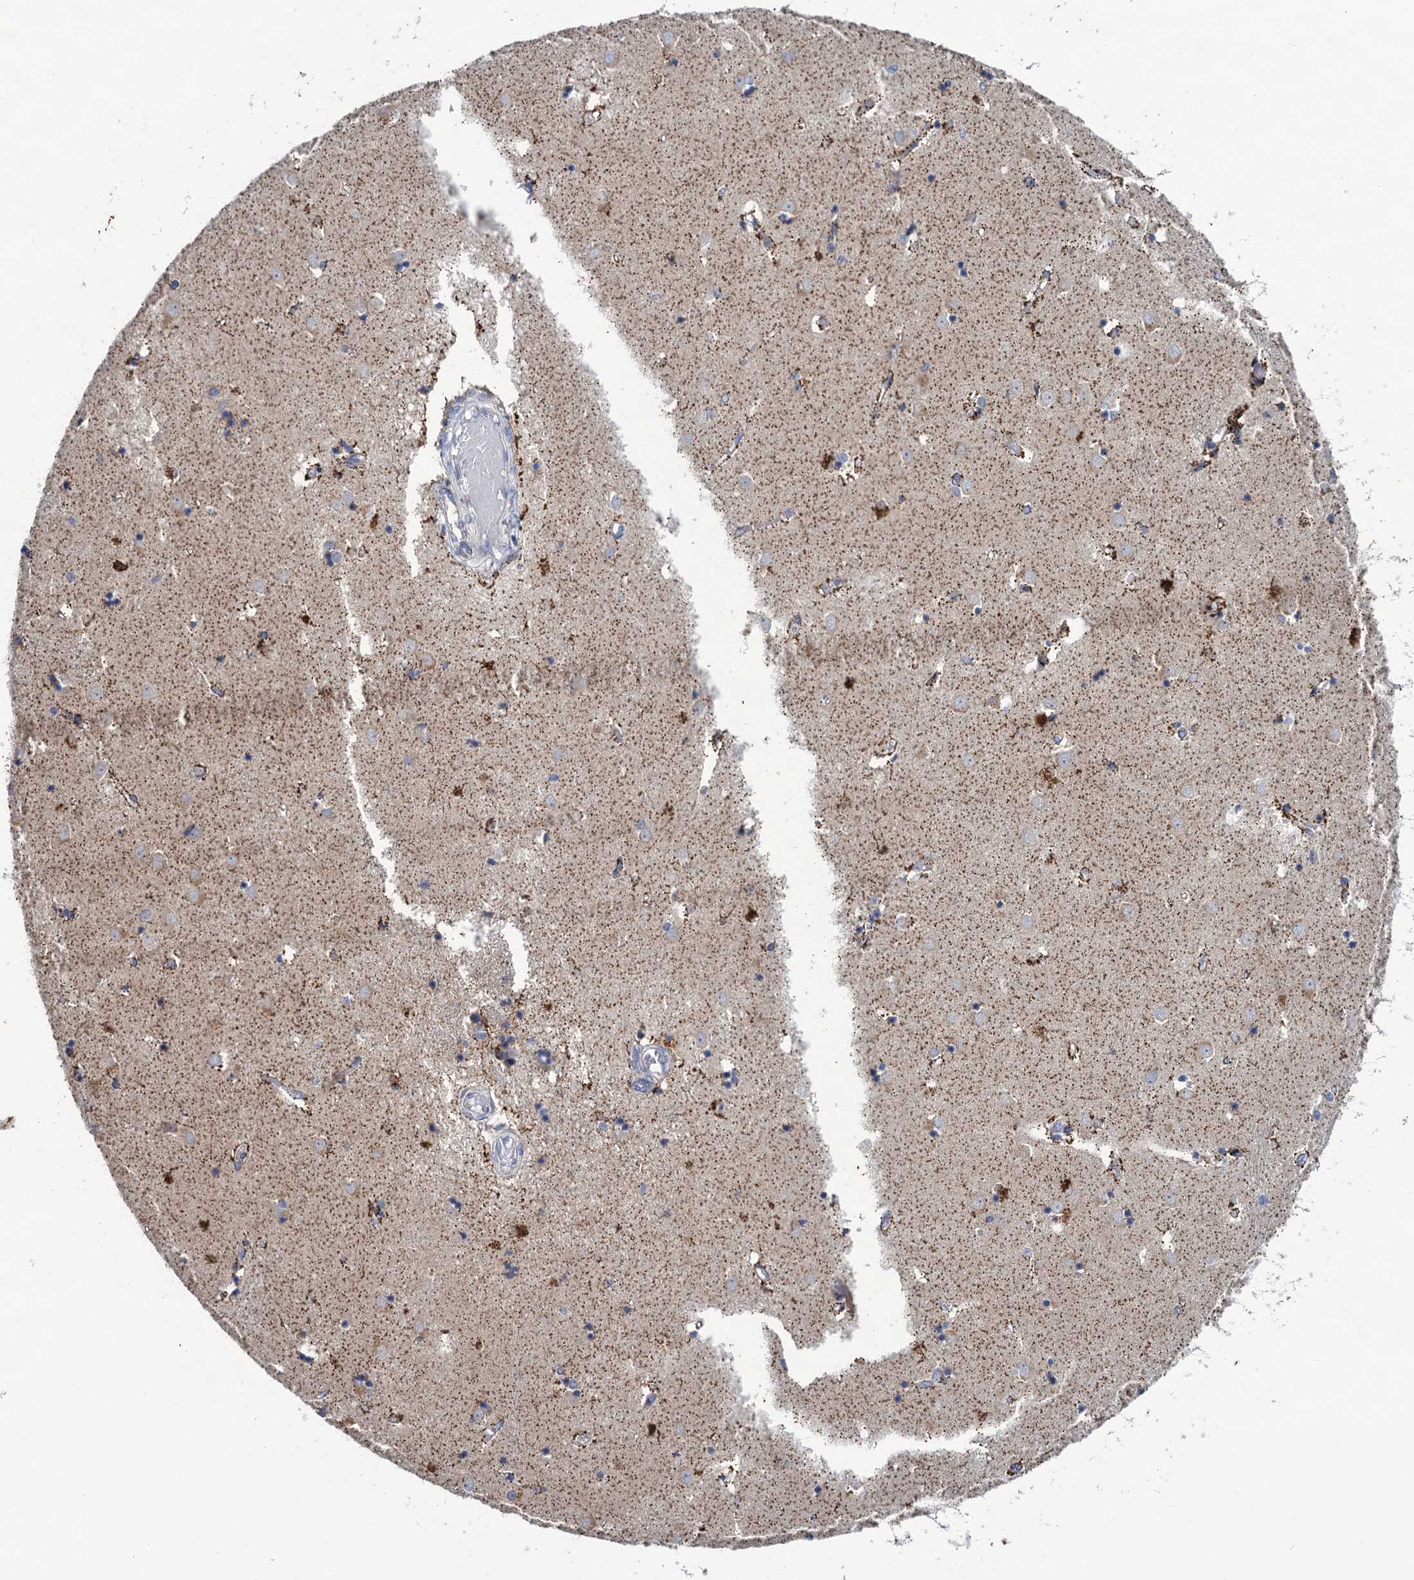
{"staining": {"intensity": "moderate", "quantity": "<25%", "location": "cytoplasmic/membranous"}, "tissue": "caudate", "cell_type": "Glial cells", "image_type": "normal", "snomed": [{"axis": "morphology", "description": "Normal tissue, NOS"}, {"axis": "topography", "description": "Lateral ventricle wall"}], "caption": "High-power microscopy captured an IHC histopathology image of normal caudate, revealing moderate cytoplasmic/membranous expression in approximately <25% of glial cells.", "gene": "ANKS3", "patient": {"sex": "male", "age": 45}}